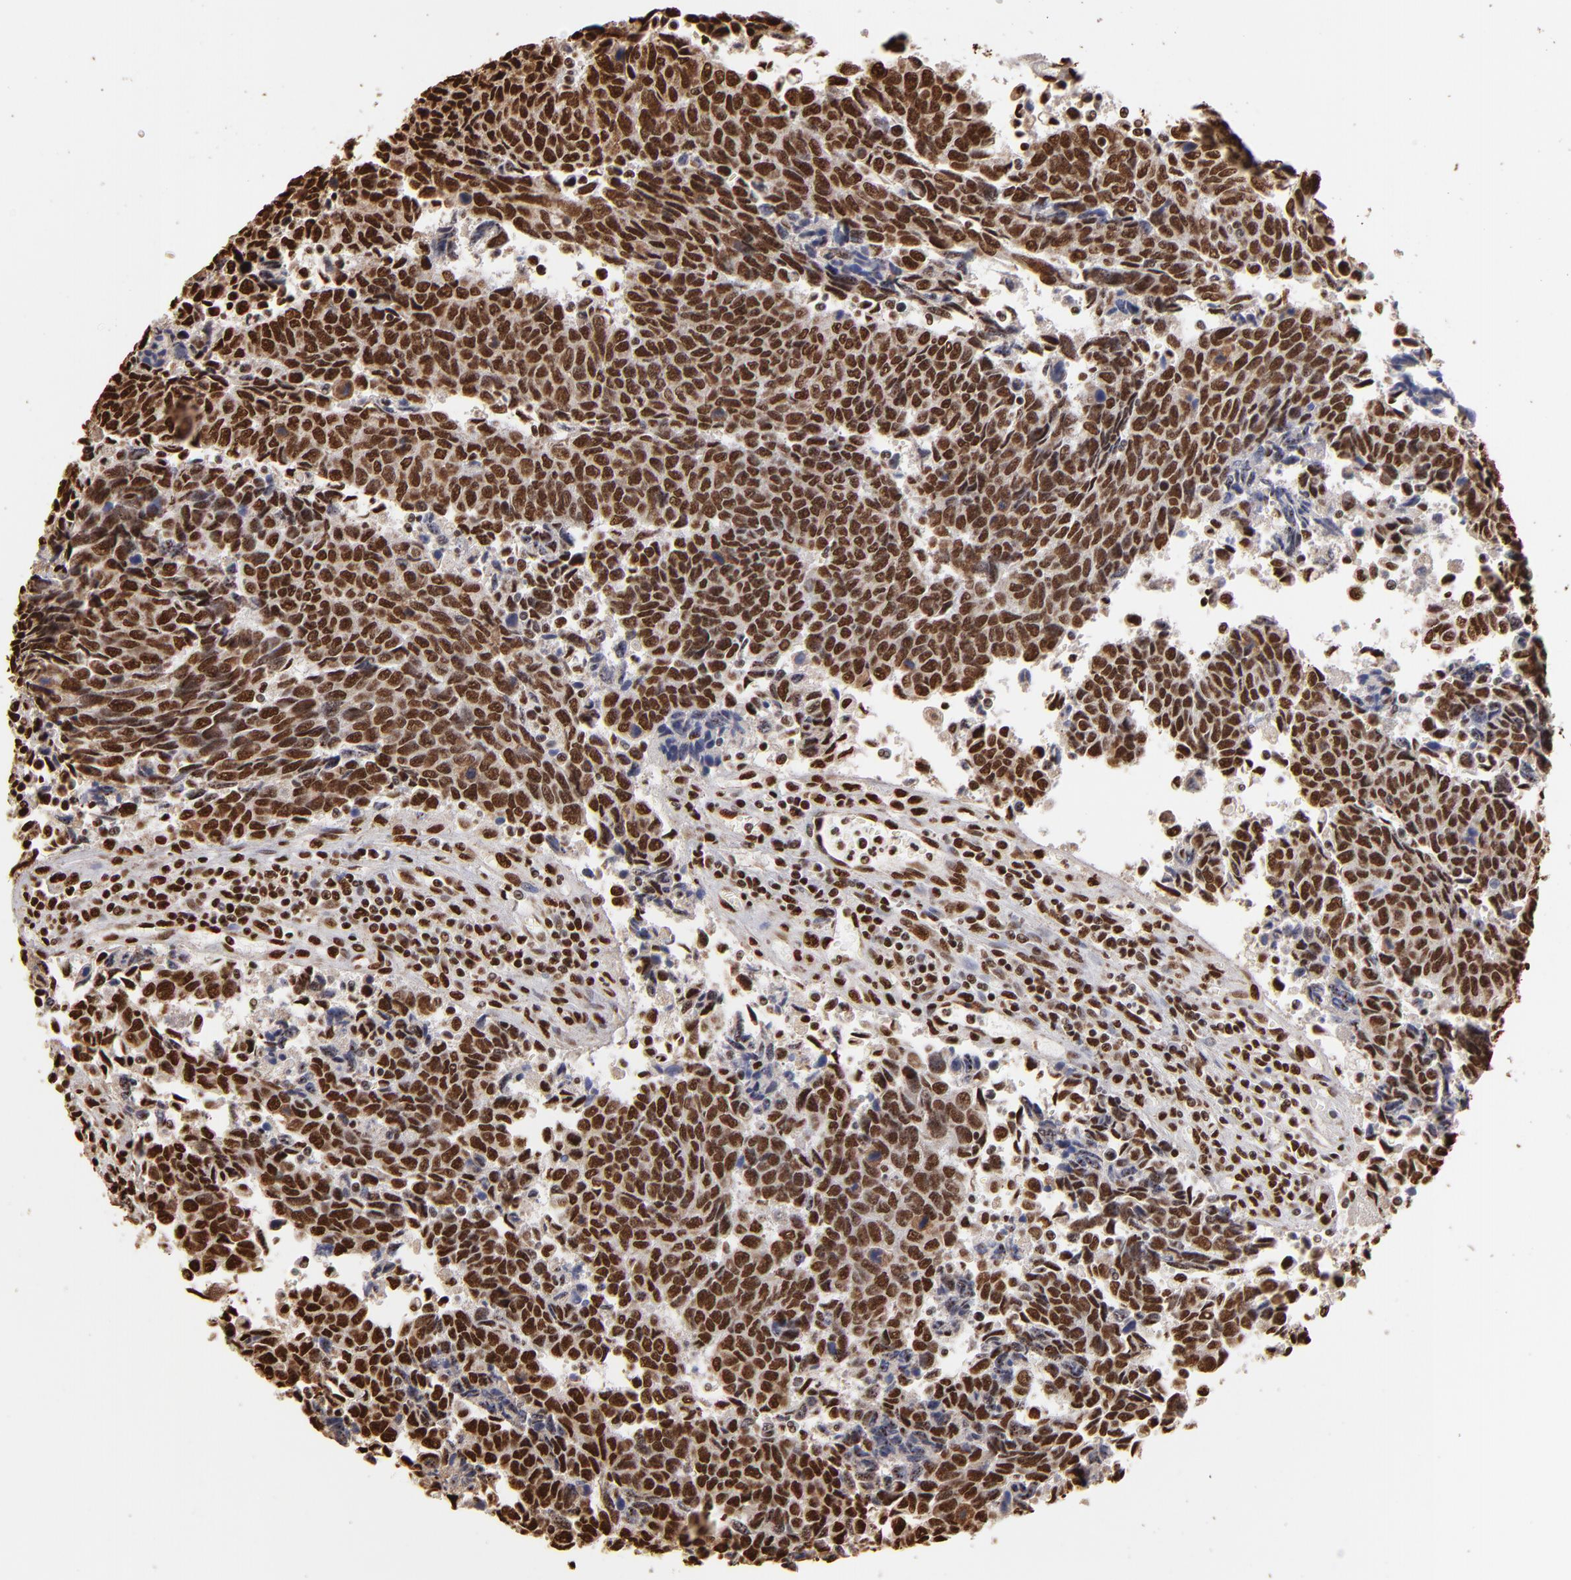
{"staining": {"intensity": "strong", "quantity": ">75%", "location": "nuclear"}, "tissue": "urothelial cancer", "cell_type": "Tumor cells", "image_type": "cancer", "snomed": [{"axis": "morphology", "description": "Urothelial carcinoma, High grade"}, {"axis": "topography", "description": "Urinary bladder"}], "caption": "Immunohistochemistry micrograph of human urothelial cancer stained for a protein (brown), which reveals high levels of strong nuclear positivity in about >75% of tumor cells.", "gene": "ILF3", "patient": {"sex": "male", "age": 86}}